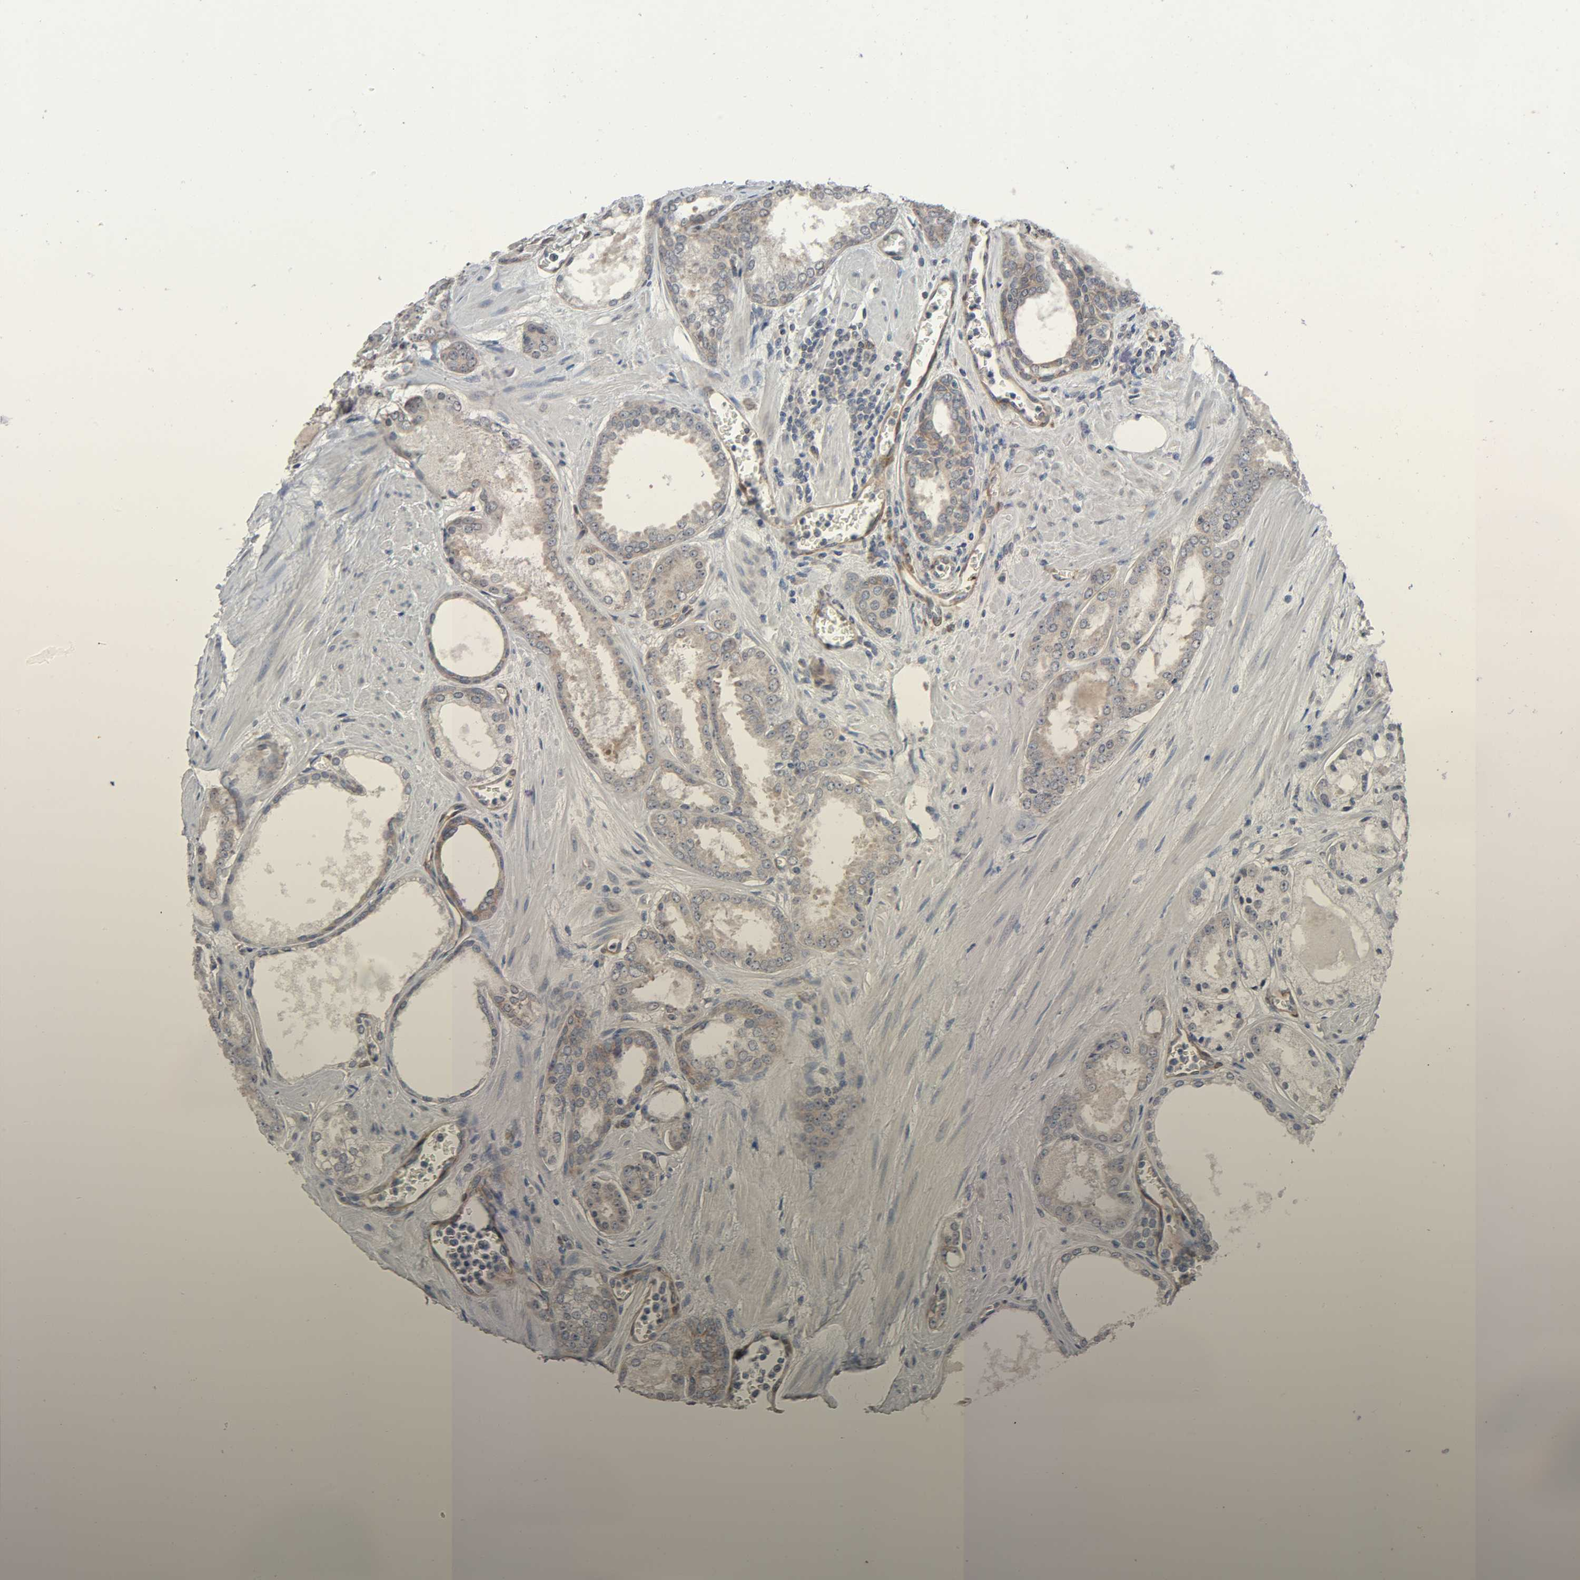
{"staining": {"intensity": "weak", "quantity": ">75%", "location": "cytoplasmic/membranous"}, "tissue": "prostate cancer", "cell_type": "Tumor cells", "image_type": "cancer", "snomed": [{"axis": "morphology", "description": "Adenocarcinoma, Low grade"}, {"axis": "topography", "description": "Prostate"}], "caption": "This is a photomicrograph of IHC staining of prostate cancer, which shows weak staining in the cytoplasmic/membranous of tumor cells.", "gene": "PTK2", "patient": {"sex": "male", "age": 57}}